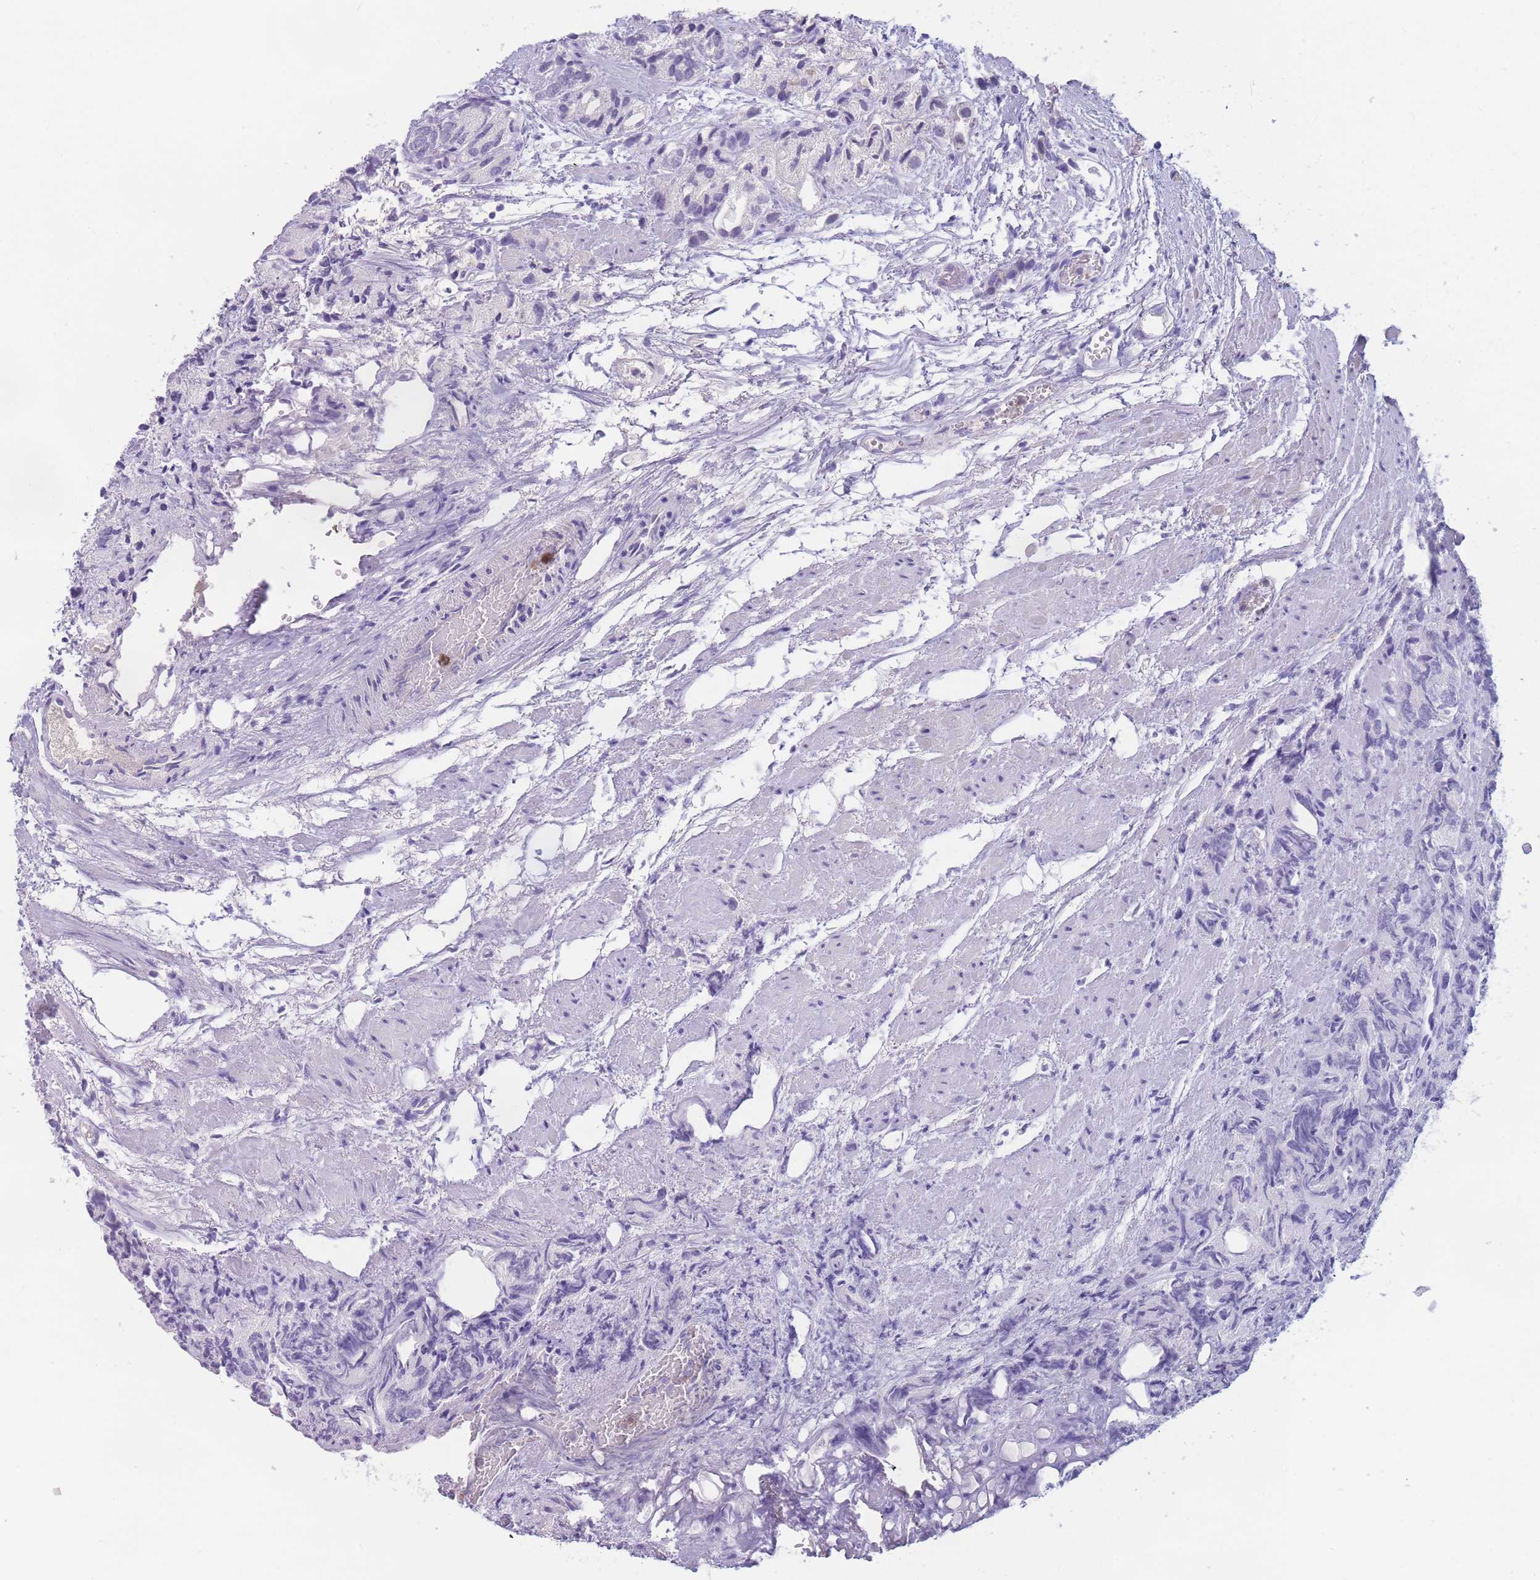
{"staining": {"intensity": "negative", "quantity": "none", "location": "none"}, "tissue": "prostate cancer", "cell_type": "Tumor cells", "image_type": "cancer", "snomed": [{"axis": "morphology", "description": "Adenocarcinoma, High grade"}, {"axis": "topography", "description": "Prostate"}], "caption": "Protein analysis of high-grade adenocarcinoma (prostate) demonstrates no significant staining in tumor cells.", "gene": "ST3GAL4", "patient": {"sex": "male", "age": 82}}